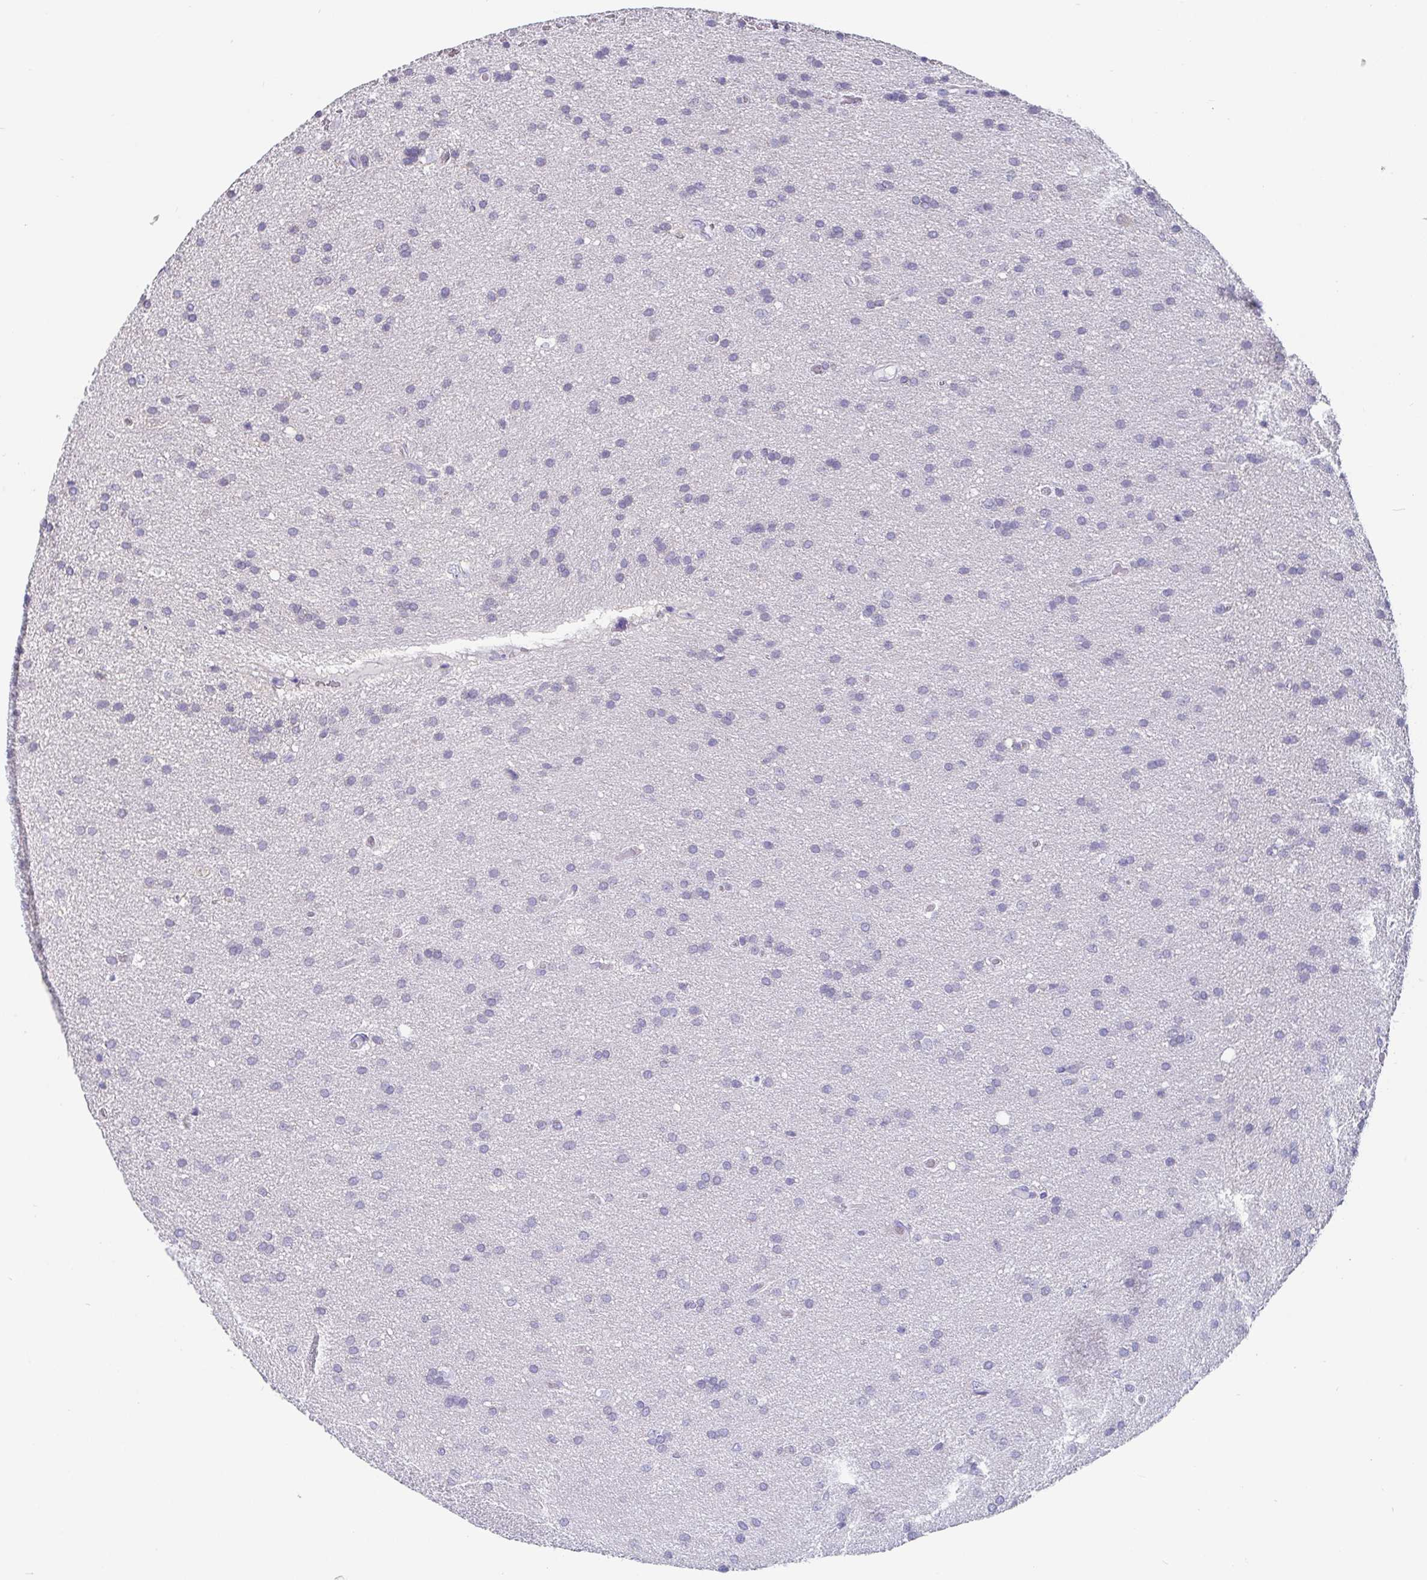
{"staining": {"intensity": "negative", "quantity": "none", "location": "none"}, "tissue": "glioma", "cell_type": "Tumor cells", "image_type": "cancer", "snomed": [{"axis": "morphology", "description": "Glioma, malignant, Low grade"}, {"axis": "topography", "description": "Brain"}], "caption": "The immunohistochemistry (IHC) photomicrograph has no significant staining in tumor cells of glioma tissue.", "gene": "IDH1", "patient": {"sex": "female", "age": 54}}